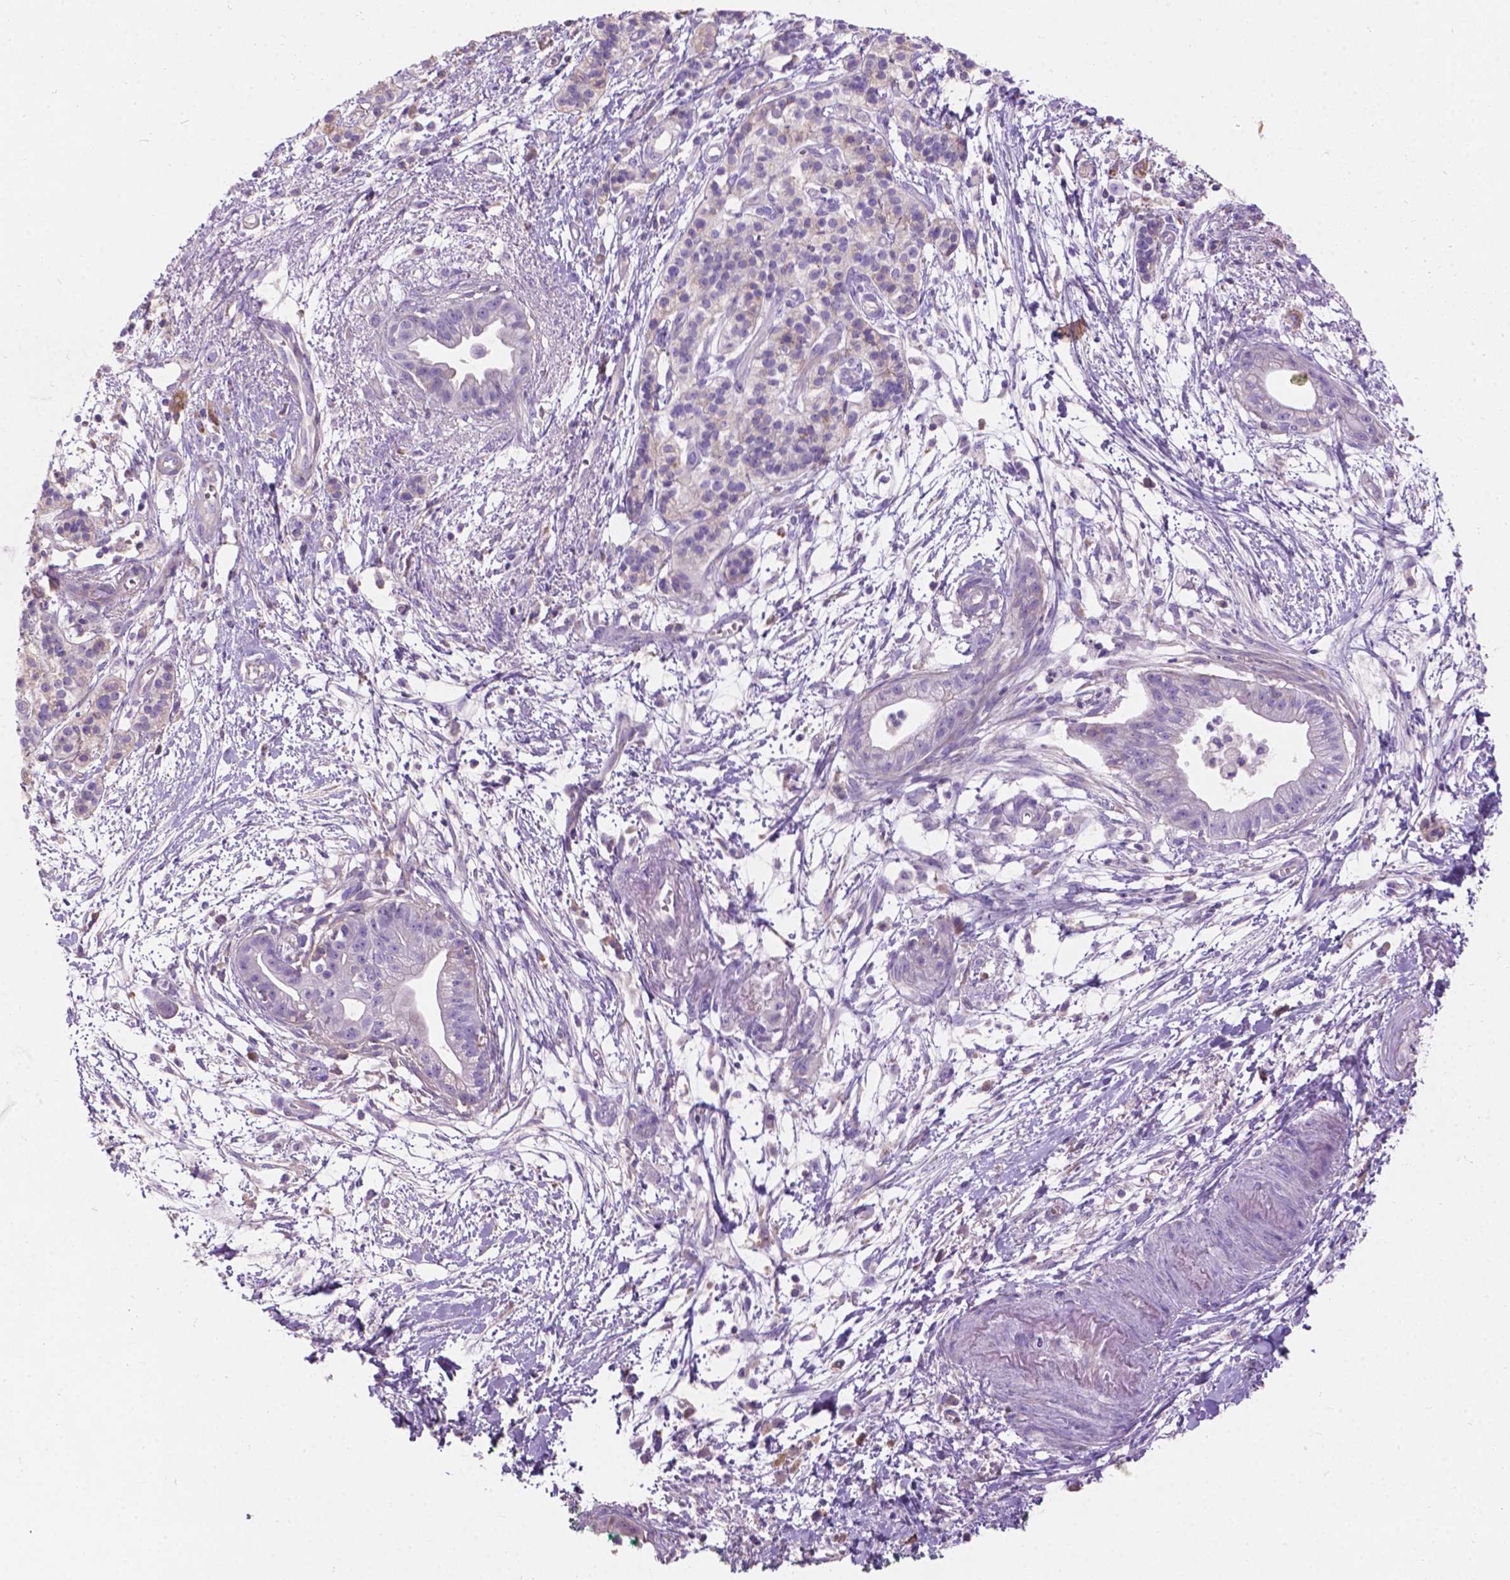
{"staining": {"intensity": "negative", "quantity": "none", "location": "none"}, "tissue": "pancreatic cancer", "cell_type": "Tumor cells", "image_type": "cancer", "snomed": [{"axis": "morphology", "description": "Normal tissue, NOS"}, {"axis": "morphology", "description": "Adenocarcinoma, NOS"}, {"axis": "topography", "description": "Lymph node"}, {"axis": "topography", "description": "Pancreas"}], "caption": "High power microscopy image of an immunohistochemistry (IHC) image of adenocarcinoma (pancreatic), revealing no significant staining in tumor cells.", "gene": "NOXO1", "patient": {"sex": "female", "age": 58}}